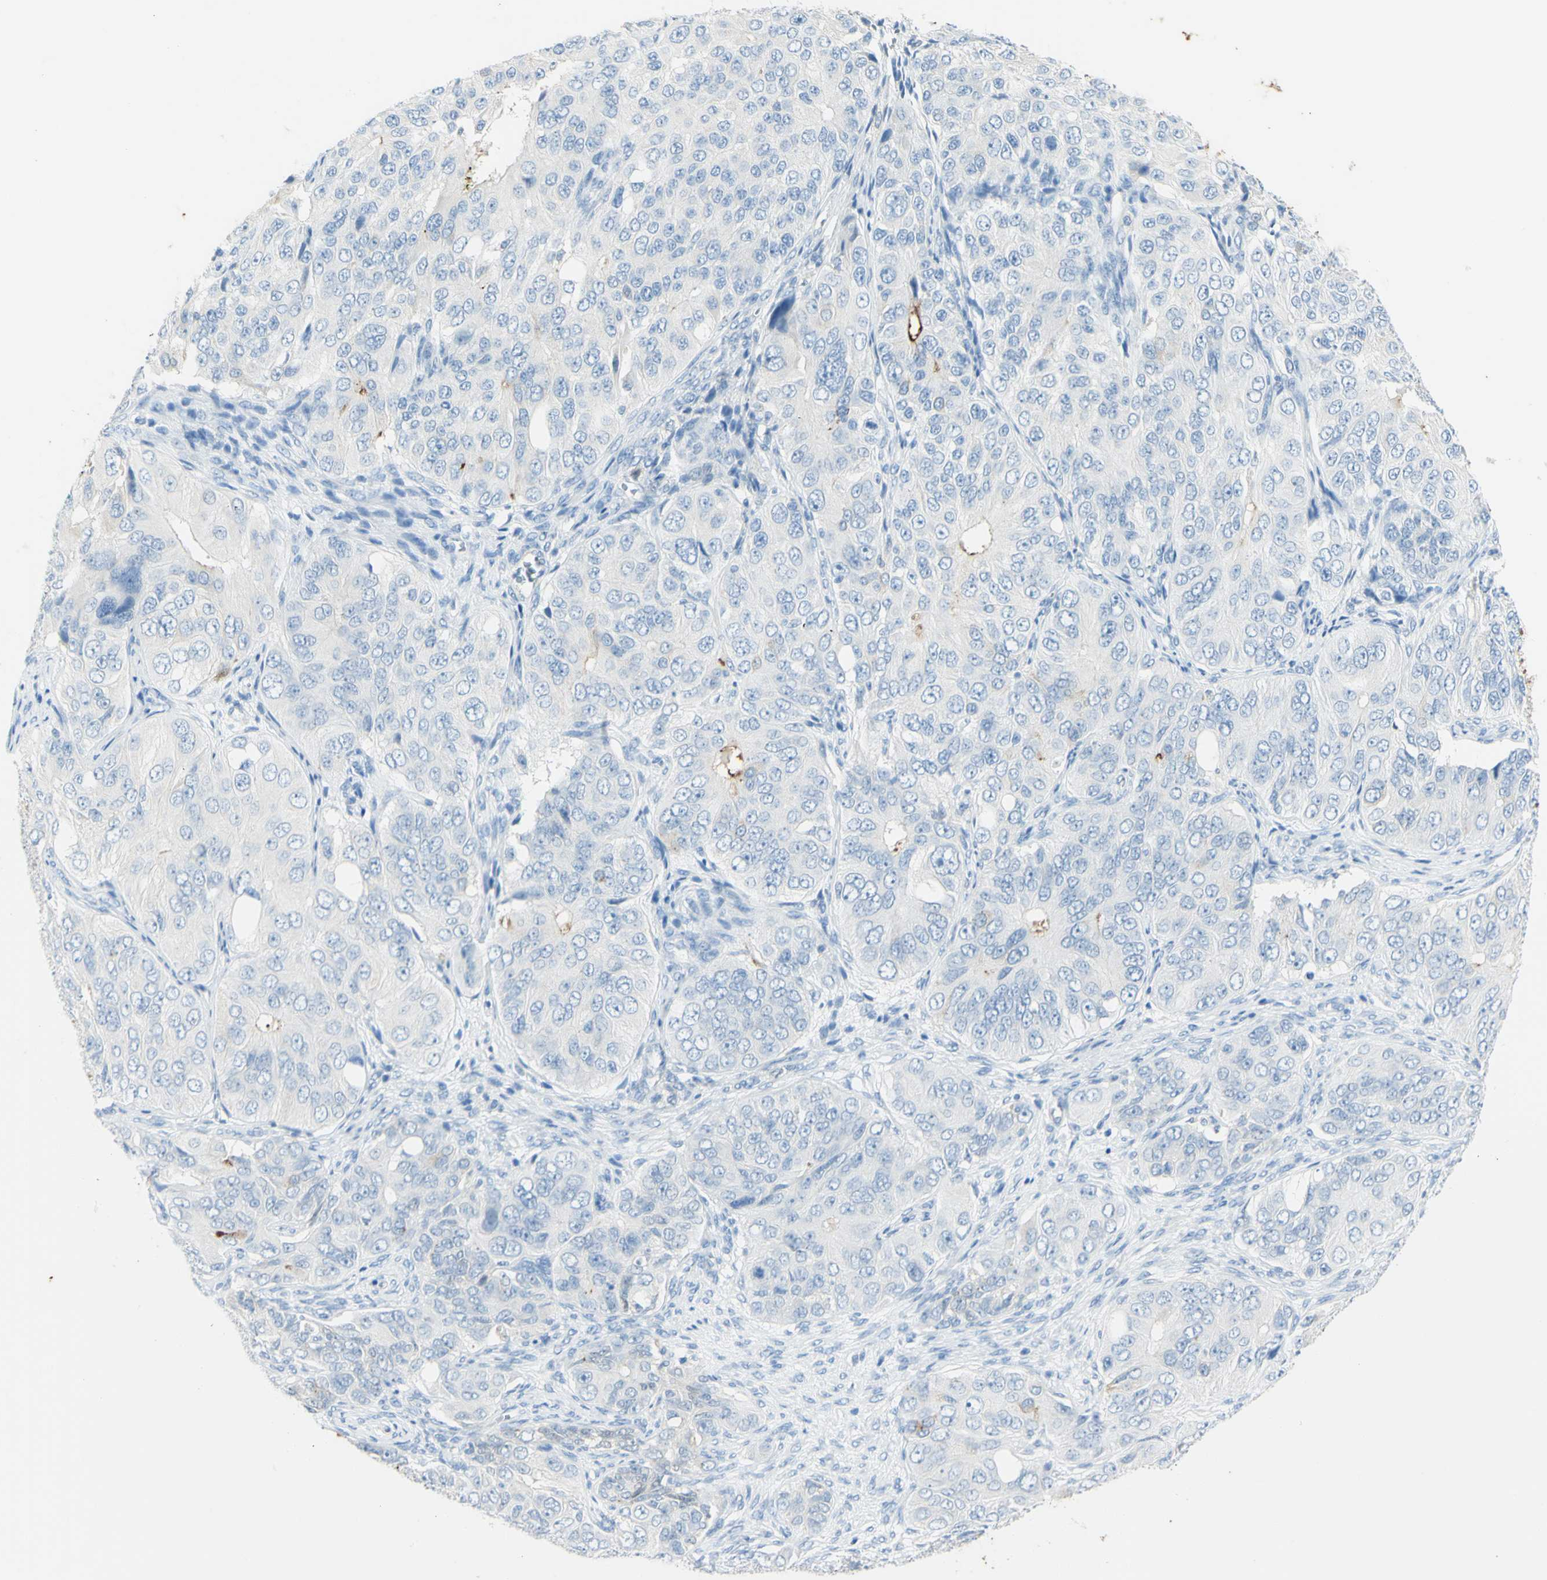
{"staining": {"intensity": "strong", "quantity": "<25%", "location": "cytoplasmic/membranous"}, "tissue": "ovarian cancer", "cell_type": "Tumor cells", "image_type": "cancer", "snomed": [{"axis": "morphology", "description": "Carcinoma, endometroid"}, {"axis": "topography", "description": "Ovary"}], "caption": "An IHC histopathology image of neoplastic tissue is shown. Protein staining in brown highlights strong cytoplasmic/membranous positivity in ovarian cancer (endometroid carcinoma) within tumor cells.", "gene": "TSPAN1", "patient": {"sex": "female", "age": 51}}